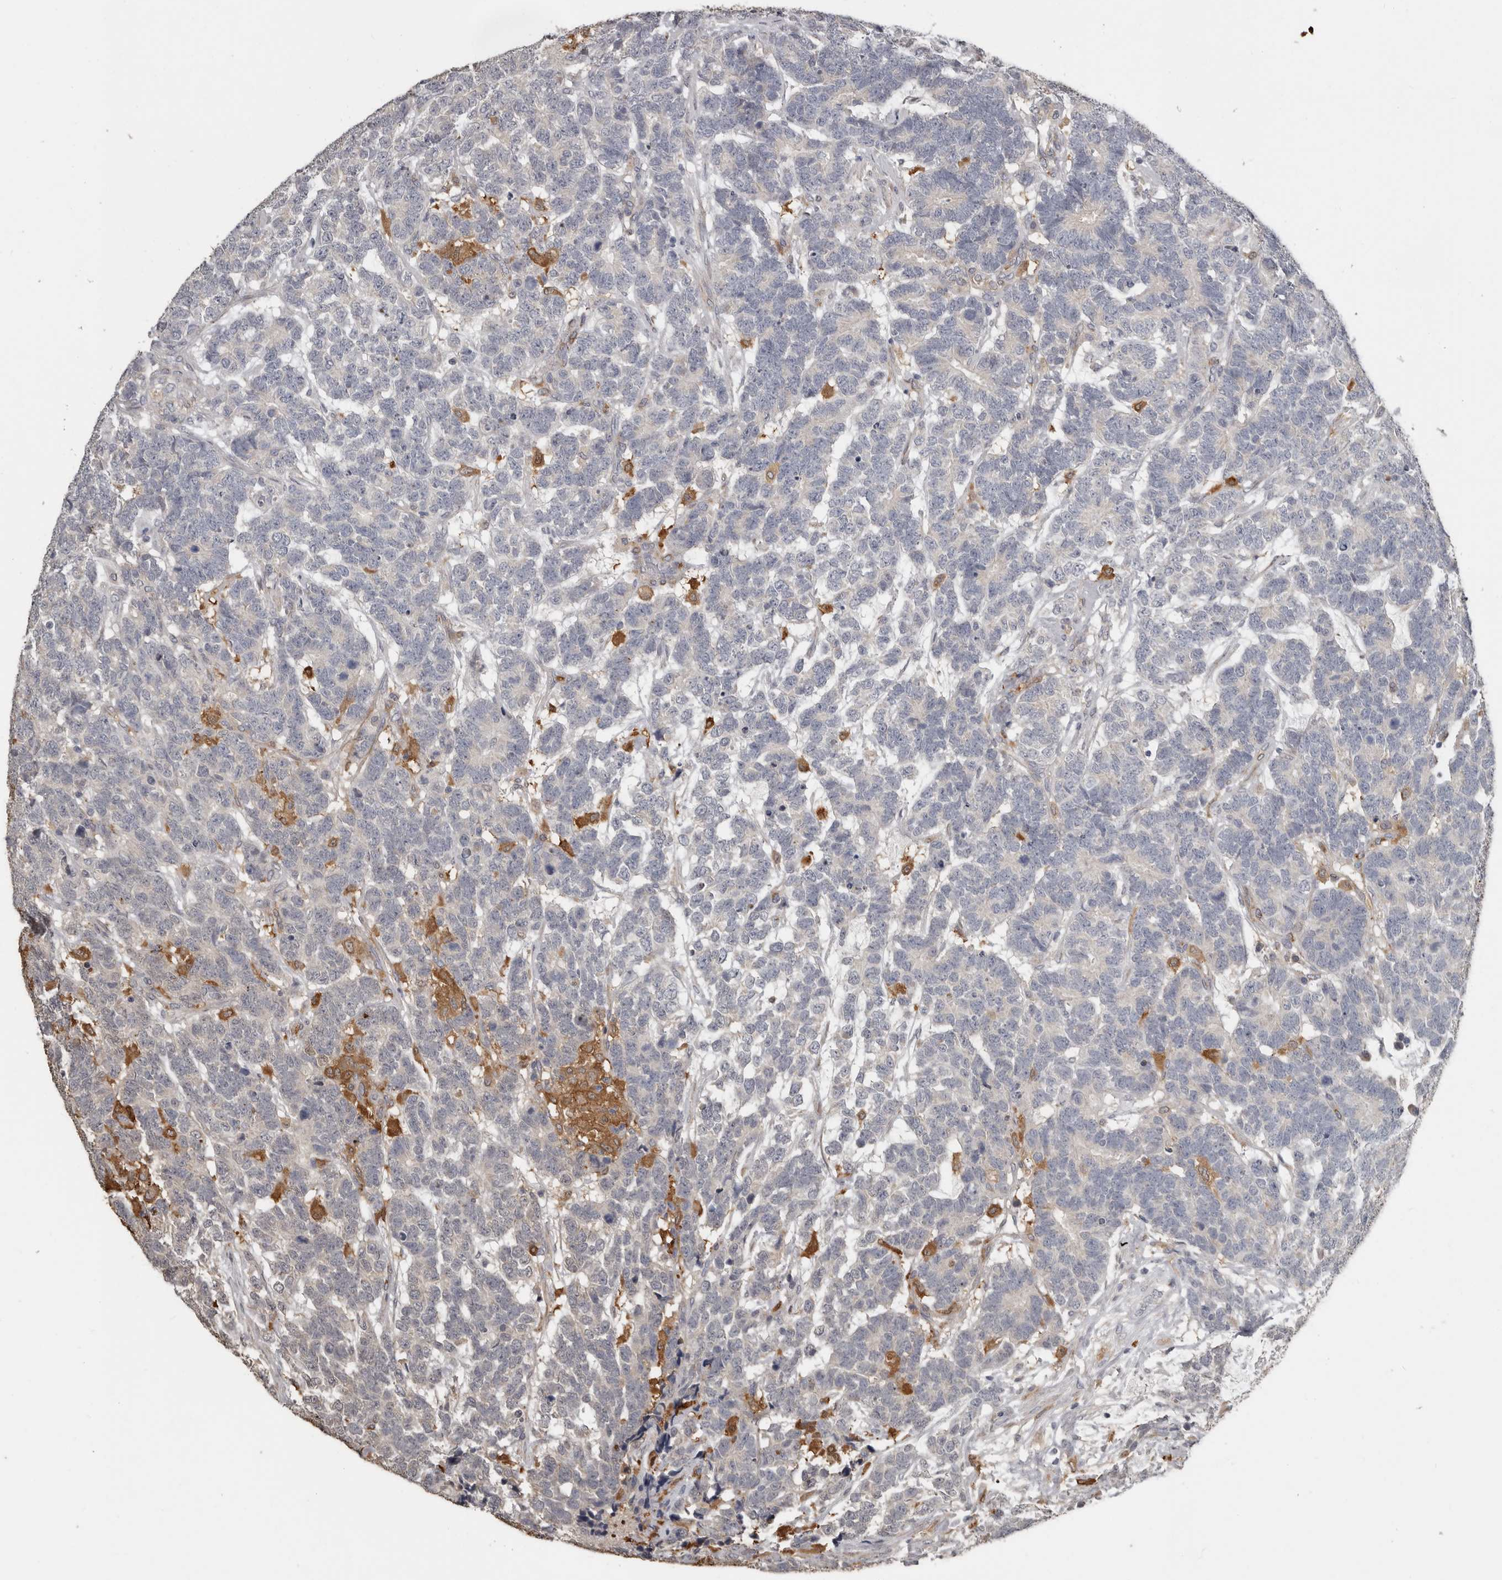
{"staining": {"intensity": "weak", "quantity": "<25%", "location": "cytoplasmic/membranous"}, "tissue": "testis cancer", "cell_type": "Tumor cells", "image_type": "cancer", "snomed": [{"axis": "morphology", "description": "Carcinoma, Embryonal, NOS"}, {"axis": "topography", "description": "Testis"}], "caption": "IHC micrograph of neoplastic tissue: testis cancer (embryonal carcinoma) stained with DAB (3,3'-diaminobenzidine) shows no significant protein expression in tumor cells.", "gene": "KCNJ8", "patient": {"sex": "male", "age": 26}}